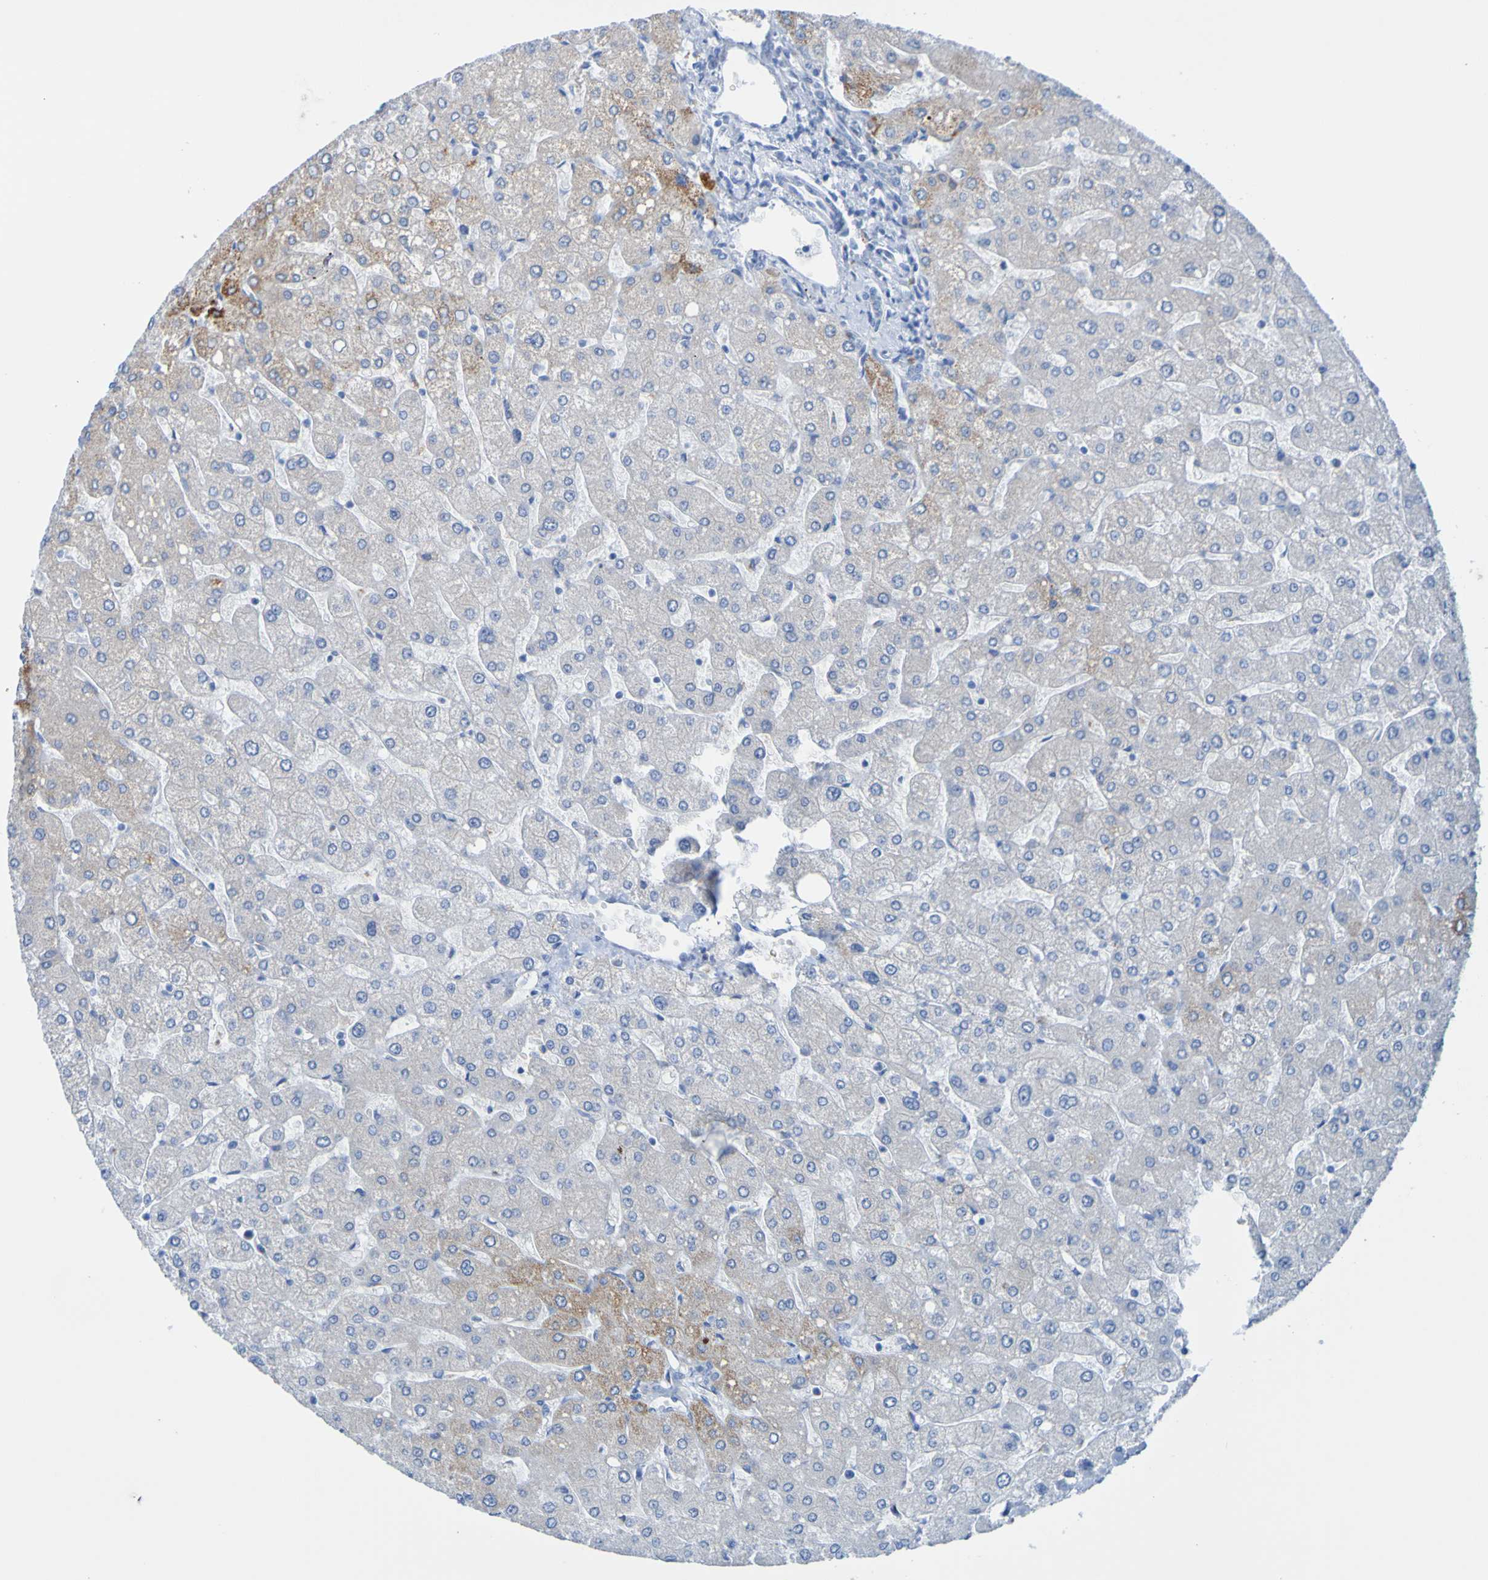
{"staining": {"intensity": "negative", "quantity": "none", "location": "none"}, "tissue": "liver", "cell_type": "Cholangiocytes", "image_type": "normal", "snomed": [{"axis": "morphology", "description": "Normal tissue, NOS"}, {"axis": "topography", "description": "Liver"}], "caption": "Micrograph shows no protein expression in cholangiocytes of normal liver.", "gene": "ACMSD", "patient": {"sex": "male", "age": 55}}